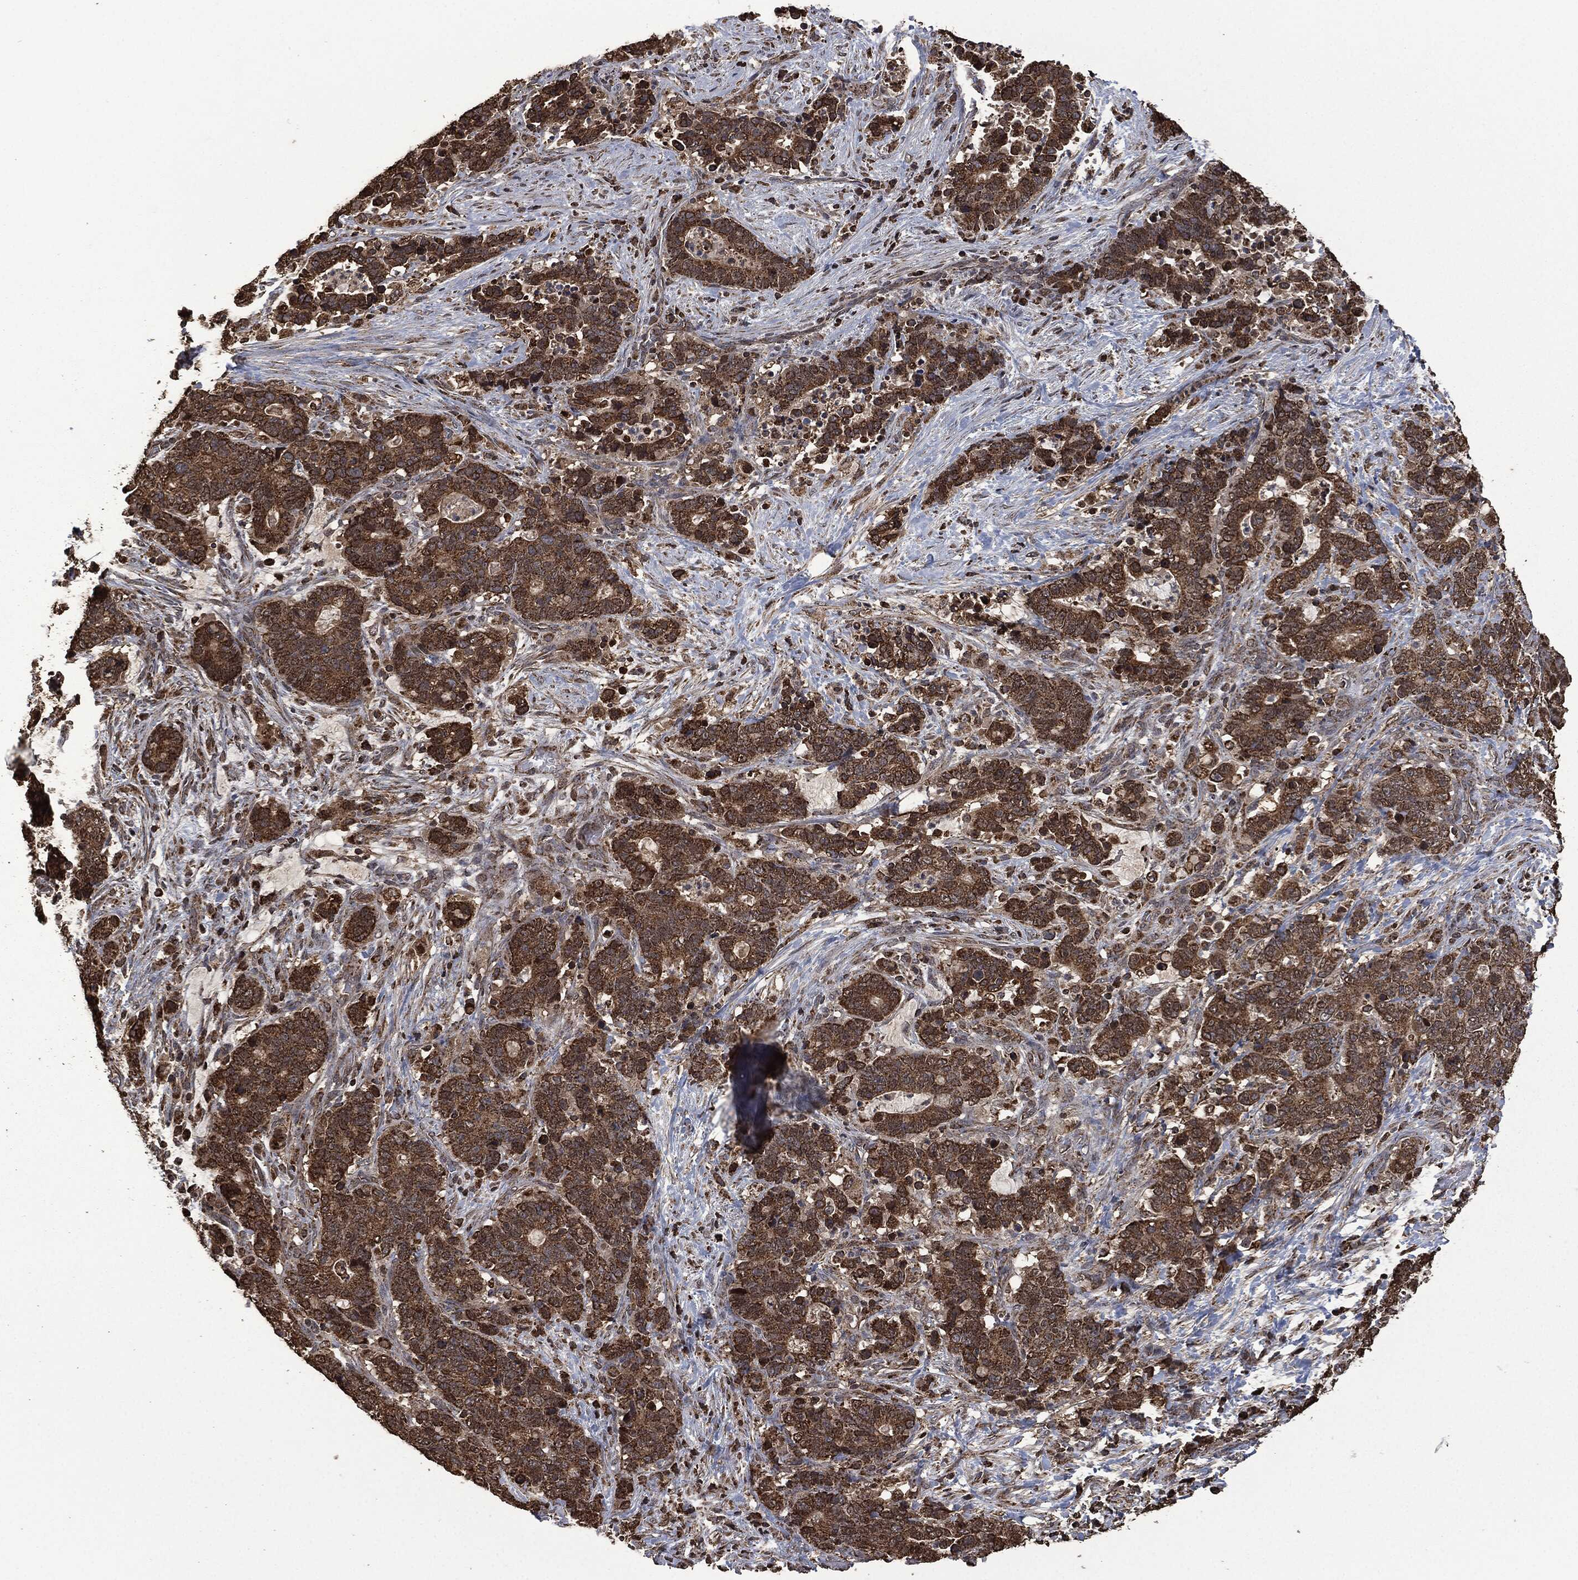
{"staining": {"intensity": "strong", "quantity": ">75%", "location": "cytoplasmic/membranous"}, "tissue": "stomach cancer", "cell_type": "Tumor cells", "image_type": "cancer", "snomed": [{"axis": "morphology", "description": "Normal tissue, NOS"}, {"axis": "morphology", "description": "Adenocarcinoma, NOS"}, {"axis": "topography", "description": "Stomach"}], "caption": "Adenocarcinoma (stomach) stained for a protein (brown) reveals strong cytoplasmic/membranous positive positivity in about >75% of tumor cells.", "gene": "LIG3", "patient": {"sex": "female", "age": 64}}